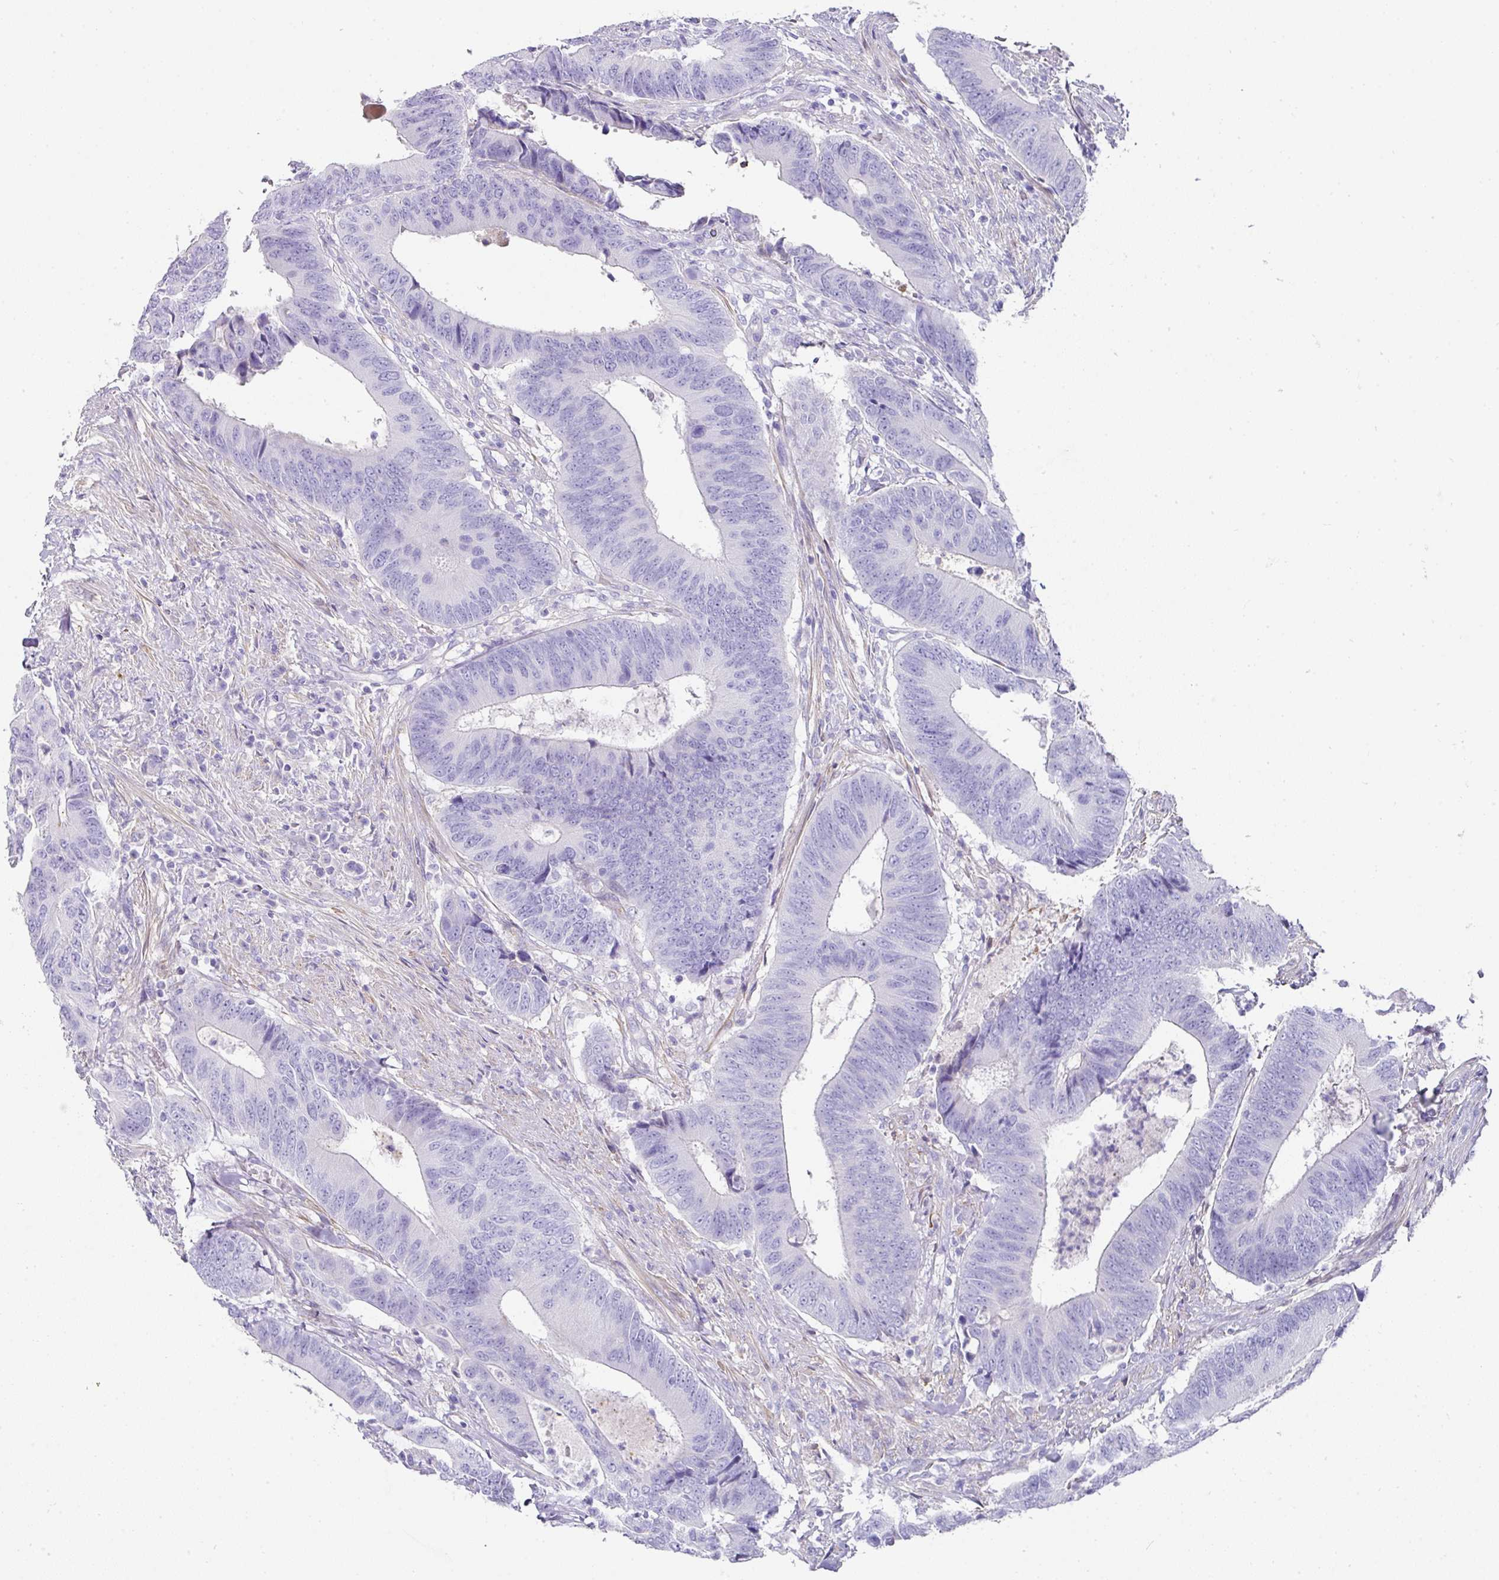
{"staining": {"intensity": "negative", "quantity": "none", "location": "none"}, "tissue": "colorectal cancer", "cell_type": "Tumor cells", "image_type": "cancer", "snomed": [{"axis": "morphology", "description": "Adenocarcinoma, NOS"}, {"axis": "topography", "description": "Colon"}], "caption": "DAB (3,3'-diaminobenzidine) immunohistochemical staining of colorectal cancer (adenocarcinoma) shows no significant positivity in tumor cells.", "gene": "TARM1", "patient": {"sex": "male", "age": 87}}